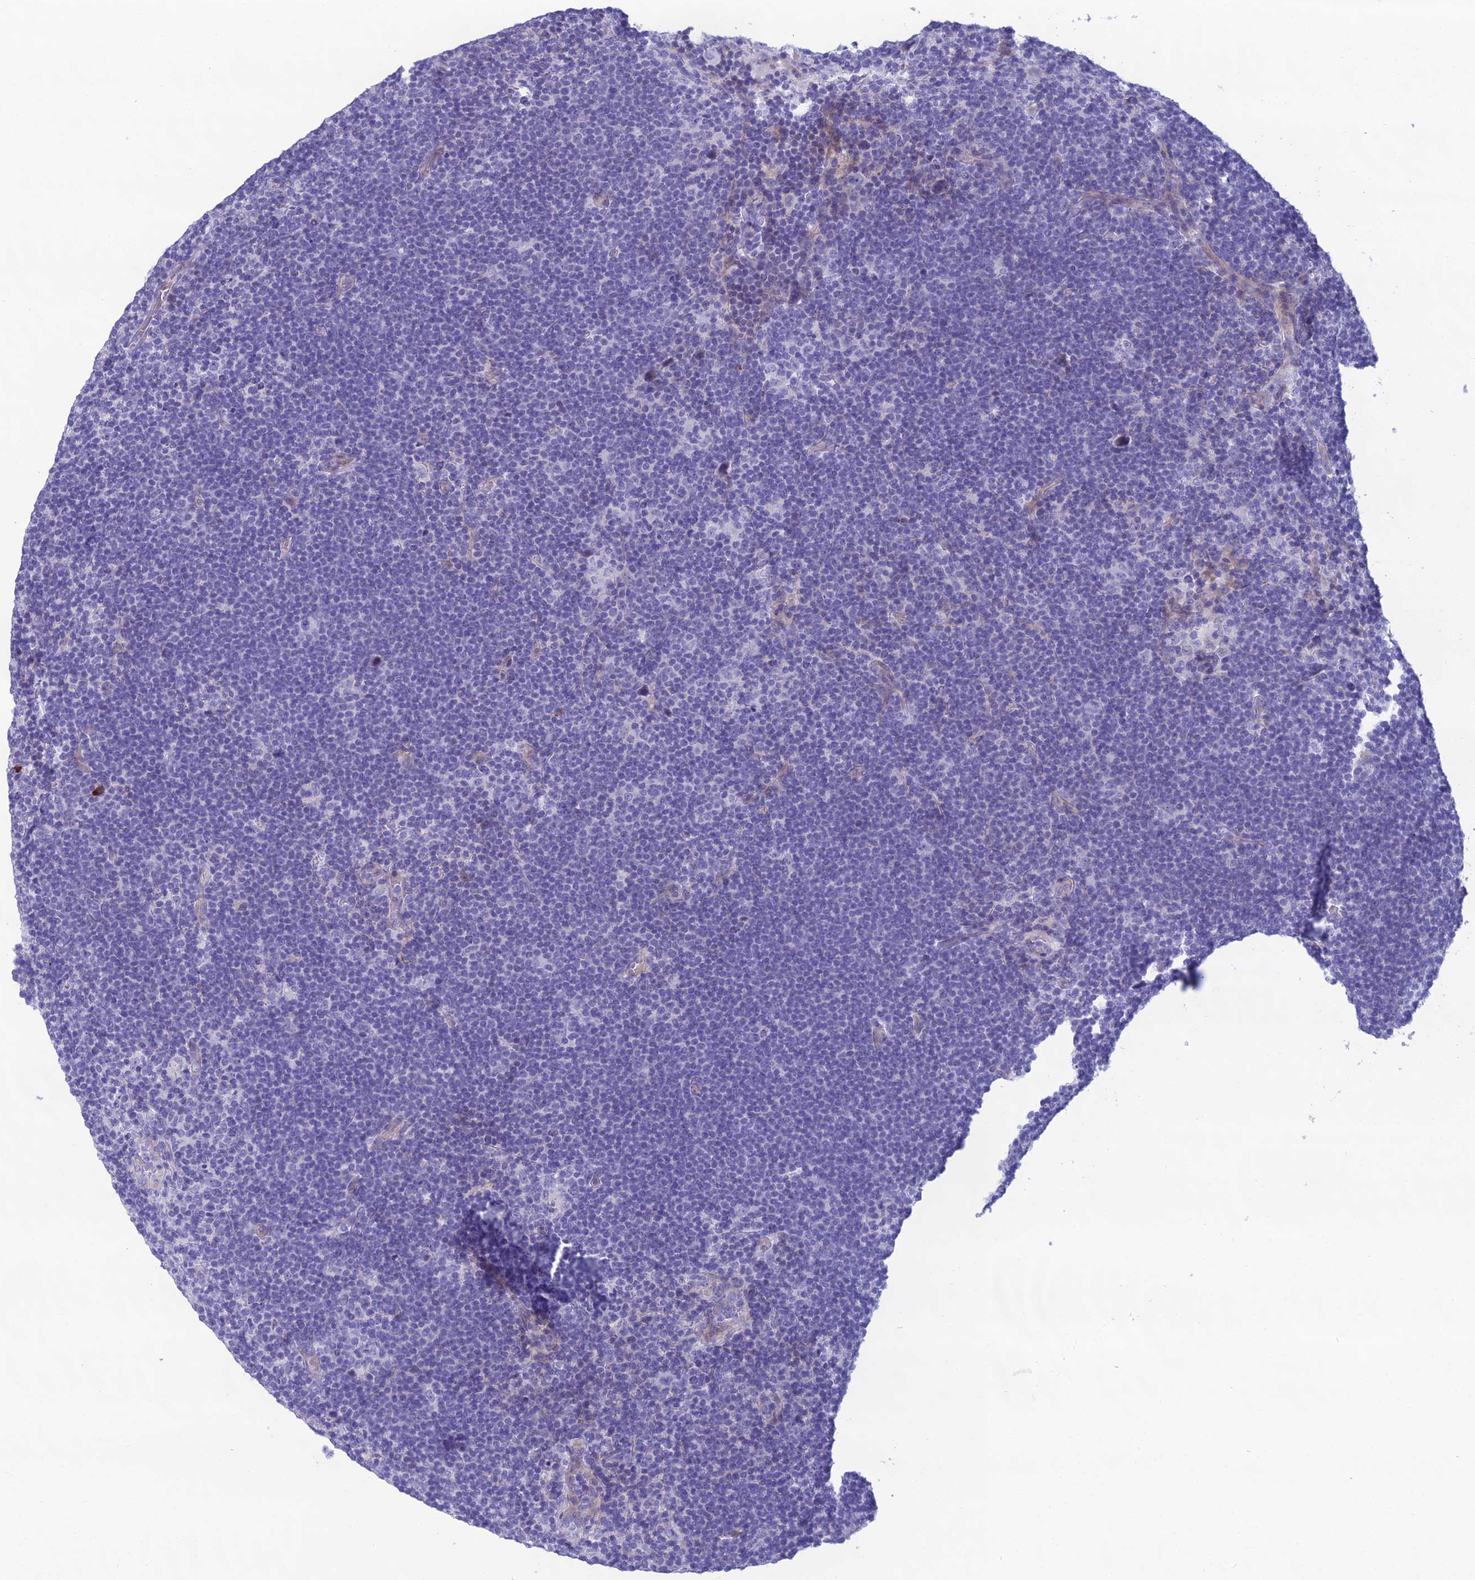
{"staining": {"intensity": "negative", "quantity": "none", "location": "none"}, "tissue": "lymphoma", "cell_type": "Tumor cells", "image_type": "cancer", "snomed": [{"axis": "morphology", "description": "Hodgkin's disease, NOS"}, {"axis": "topography", "description": "Lymph node"}], "caption": "An immunohistochemistry (IHC) micrograph of Hodgkin's disease is shown. There is no staining in tumor cells of Hodgkin's disease.", "gene": "OR56B1", "patient": {"sex": "female", "age": 57}}